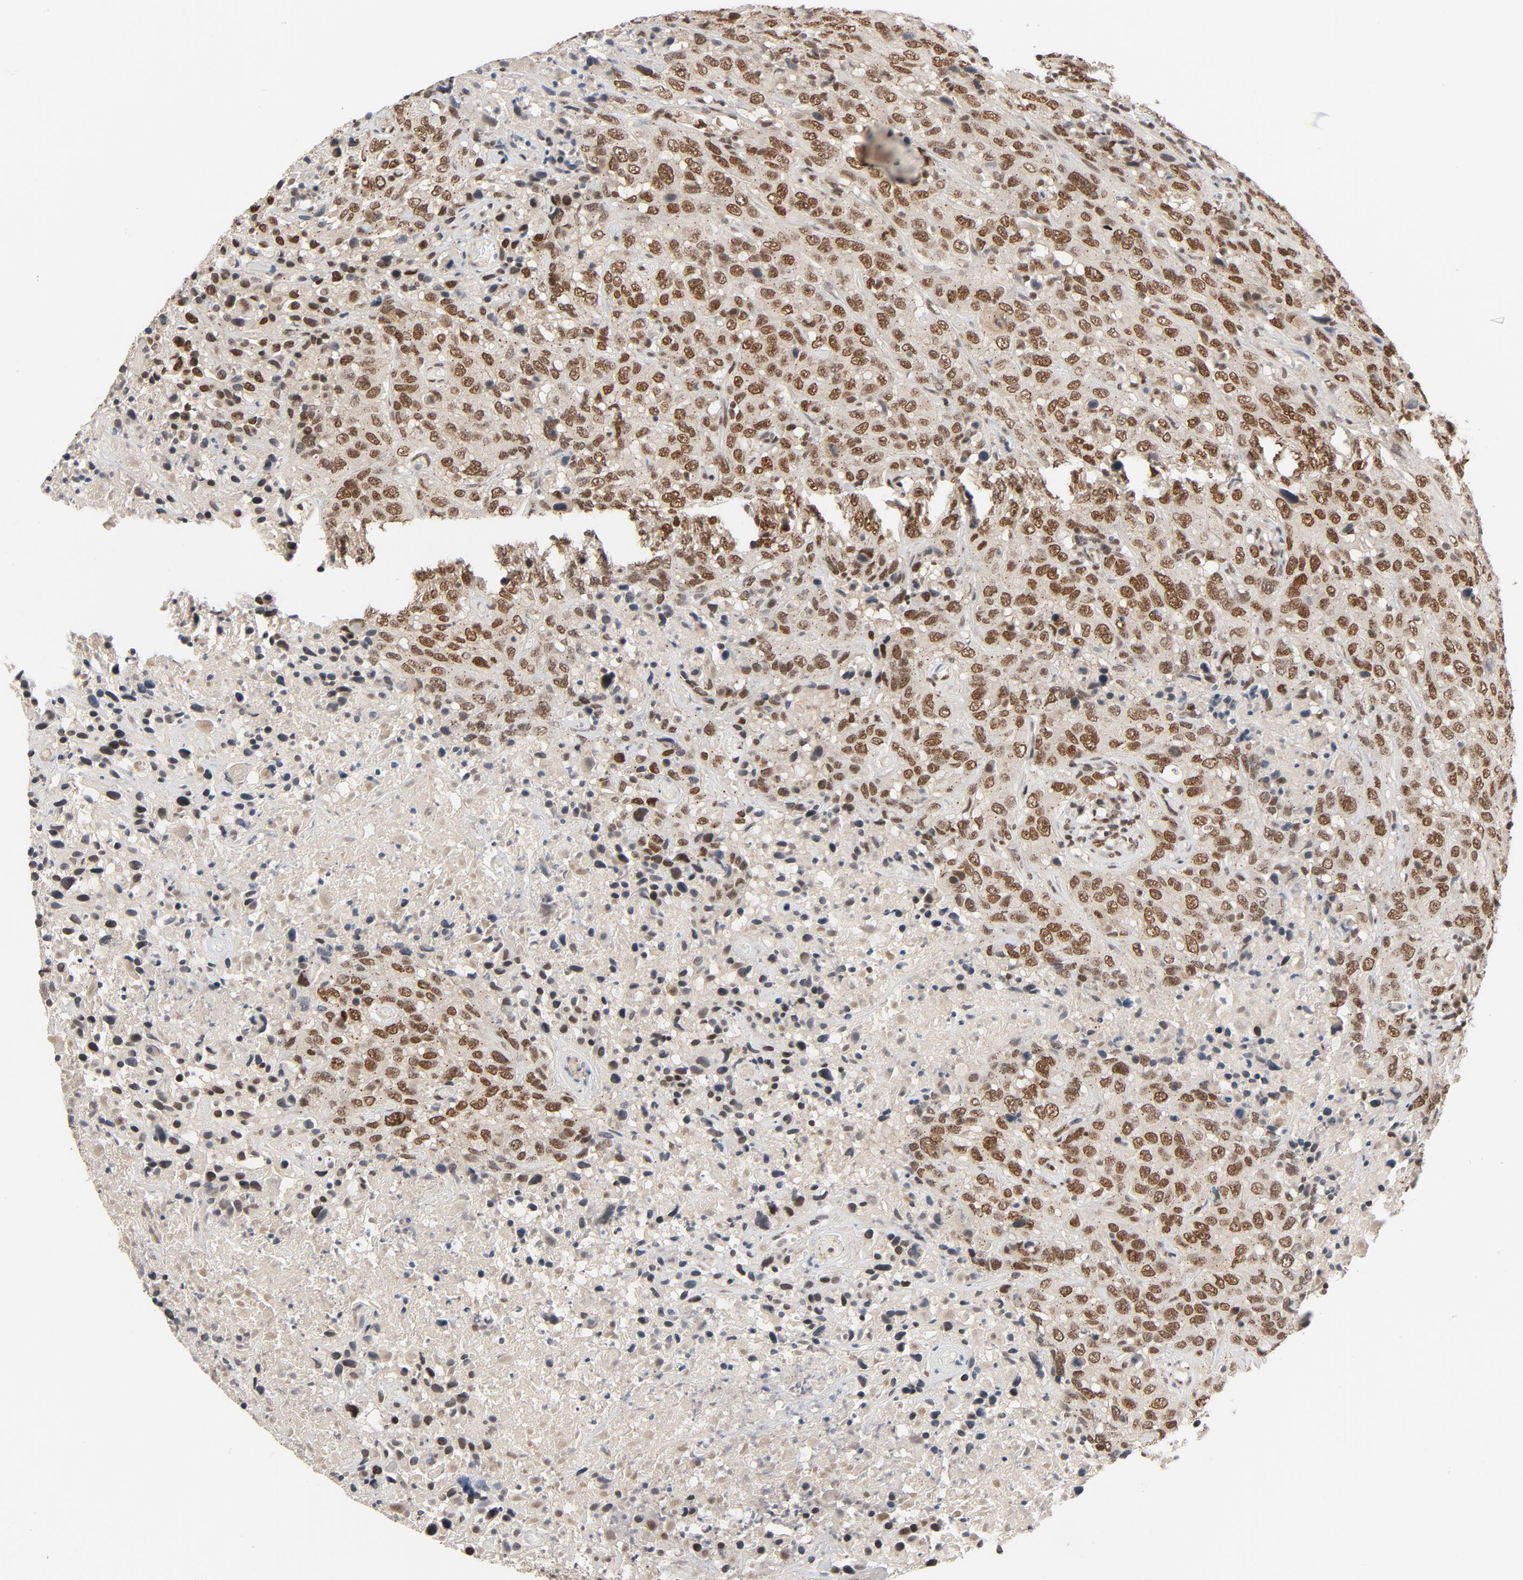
{"staining": {"intensity": "strong", "quantity": ">75%", "location": "nuclear"}, "tissue": "urothelial cancer", "cell_type": "Tumor cells", "image_type": "cancer", "snomed": [{"axis": "morphology", "description": "Urothelial carcinoma, High grade"}, {"axis": "topography", "description": "Urinary bladder"}], "caption": "Immunohistochemical staining of human urothelial carcinoma (high-grade) reveals high levels of strong nuclear positivity in about >75% of tumor cells.", "gene": "SMARCD1", "patient": {"sex": "male", "age": 61}}